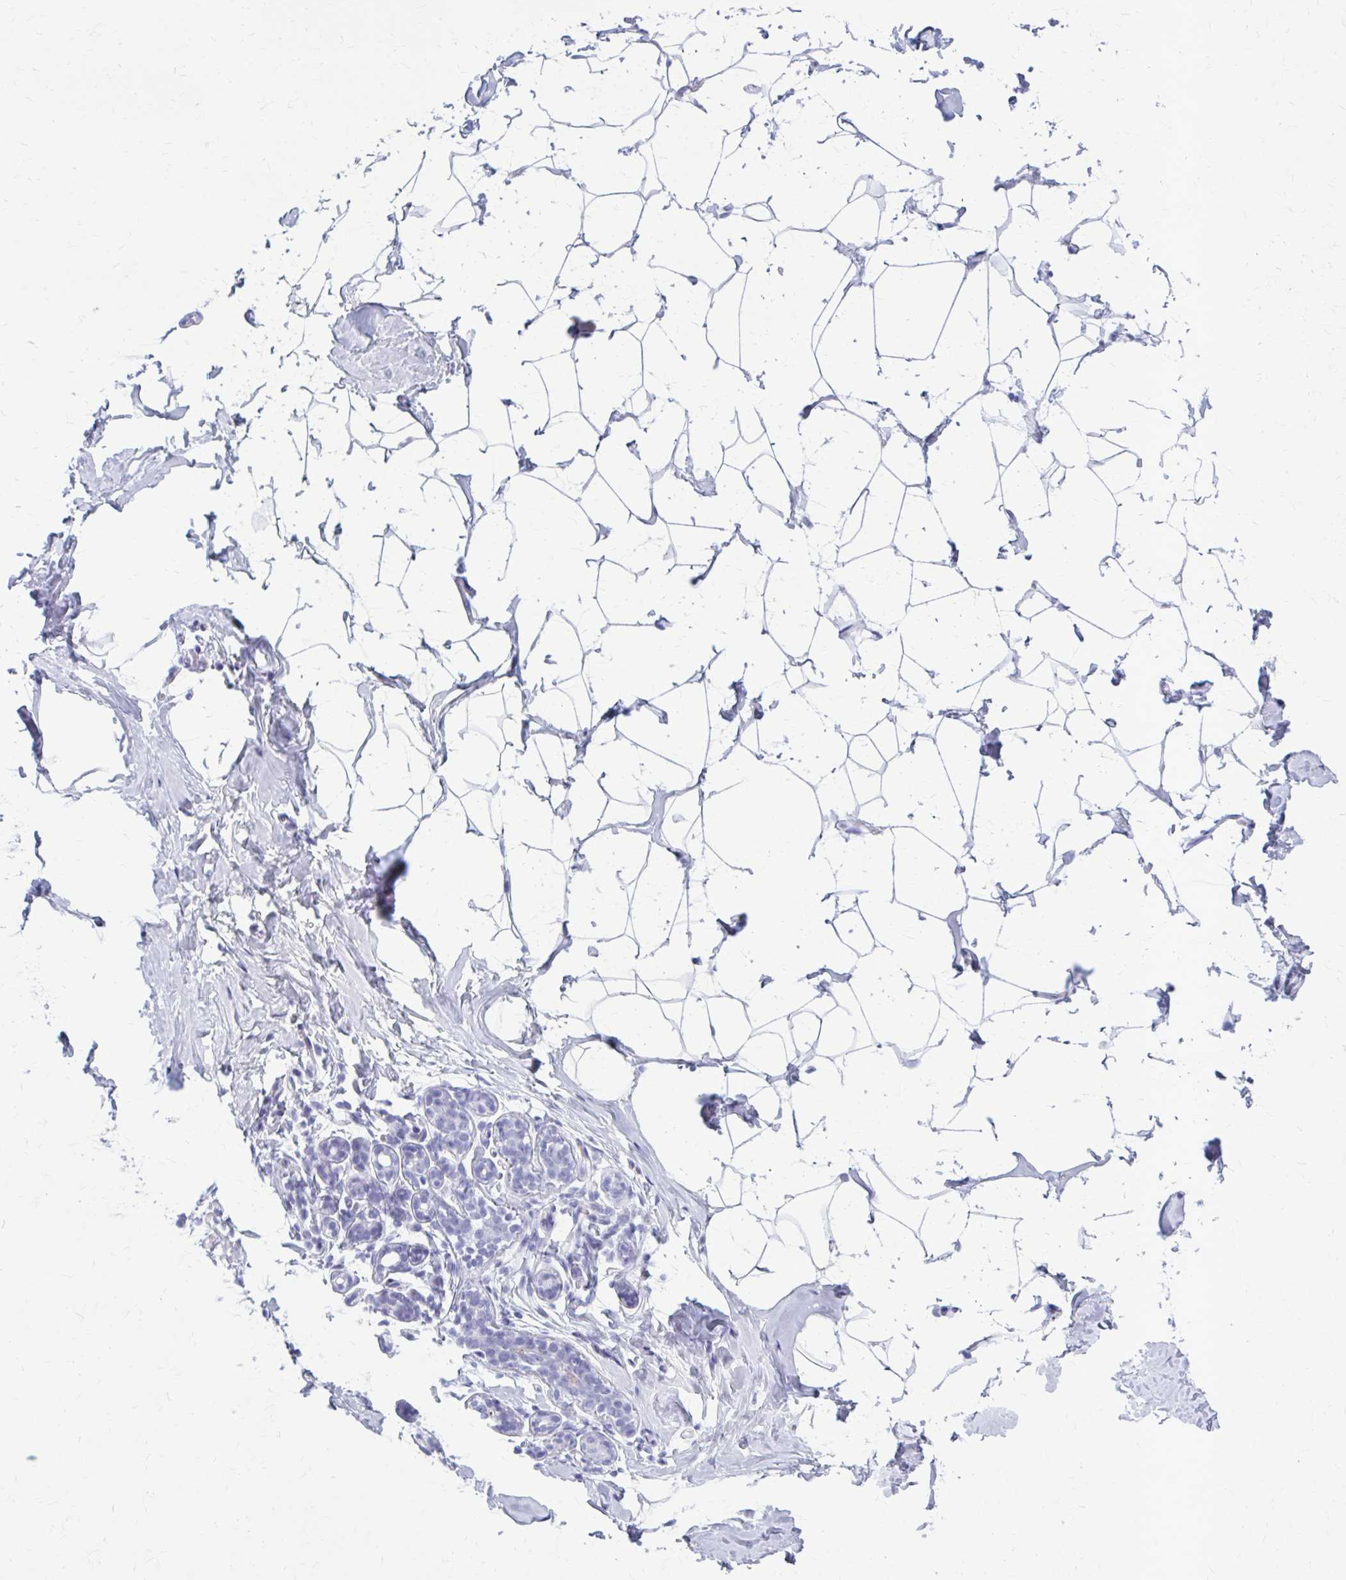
{"staining": {"intensity": "negative", "quantity": "none", "location": "none"}, "tissue": "breast", "cell_type": "Adipocytes", "image_type": "normal", "snomed": [{"axis": "morphology", "description": "Normal tissue, NOS"}, {"axis": "topography", "description": "Breast"}], "caption": "This image is of normal breast stained with IHC to label a protein in brown with the nuclei are counter-stained blue. There is no staining in adipocytes.", "gene": "ZDHHC7", "patient": {"sex": "female", "age": 32}}